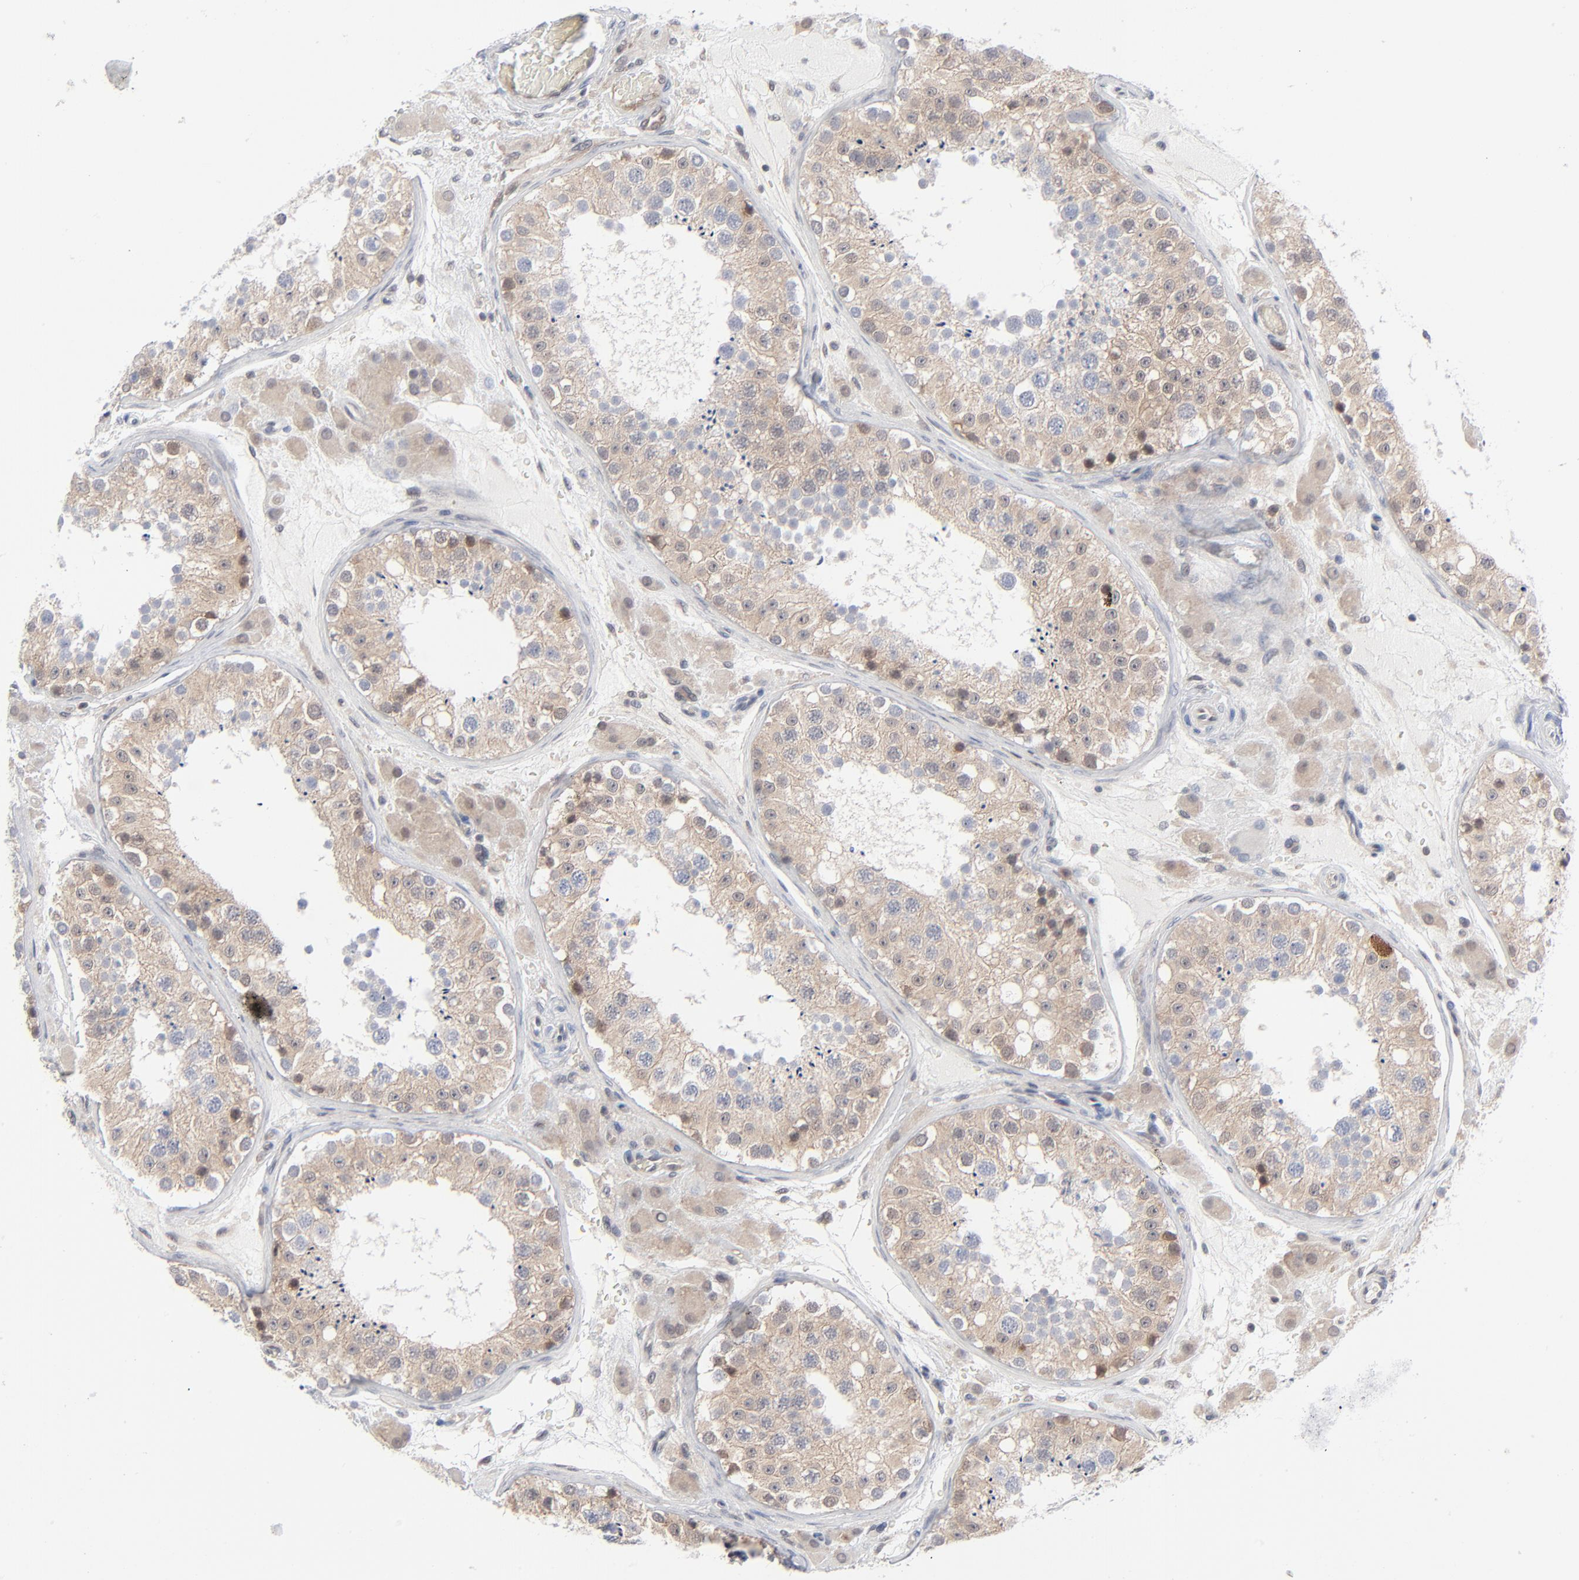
{"staining": {"intensity": "weak", "quantity": "25%-75%", "location": "cytoplasmic/membranous"}, "tissue": "testis", "cell_type": "Cells in seminiferous ducts", "image_type": "normal", "snomed": [{"axis": "morphology", "description": "Normal tissue, NOS"}, {"axis": "topography", "description": "Testis"}], "caption": "Brown immunohistochemical staining in unremarkable human testis reveals weak cytoplasmic/membranous staining in approximately 25%-75% of cells in seminiferous ducts. Using DAB (3,3'-diaminobenzidine) (brown) and hematoxylin (blue) stains, captured at high magnification using brightfield microscopy.", "gene": "RPS6KB1", "patient": {"sex": "male", "age": 26}}